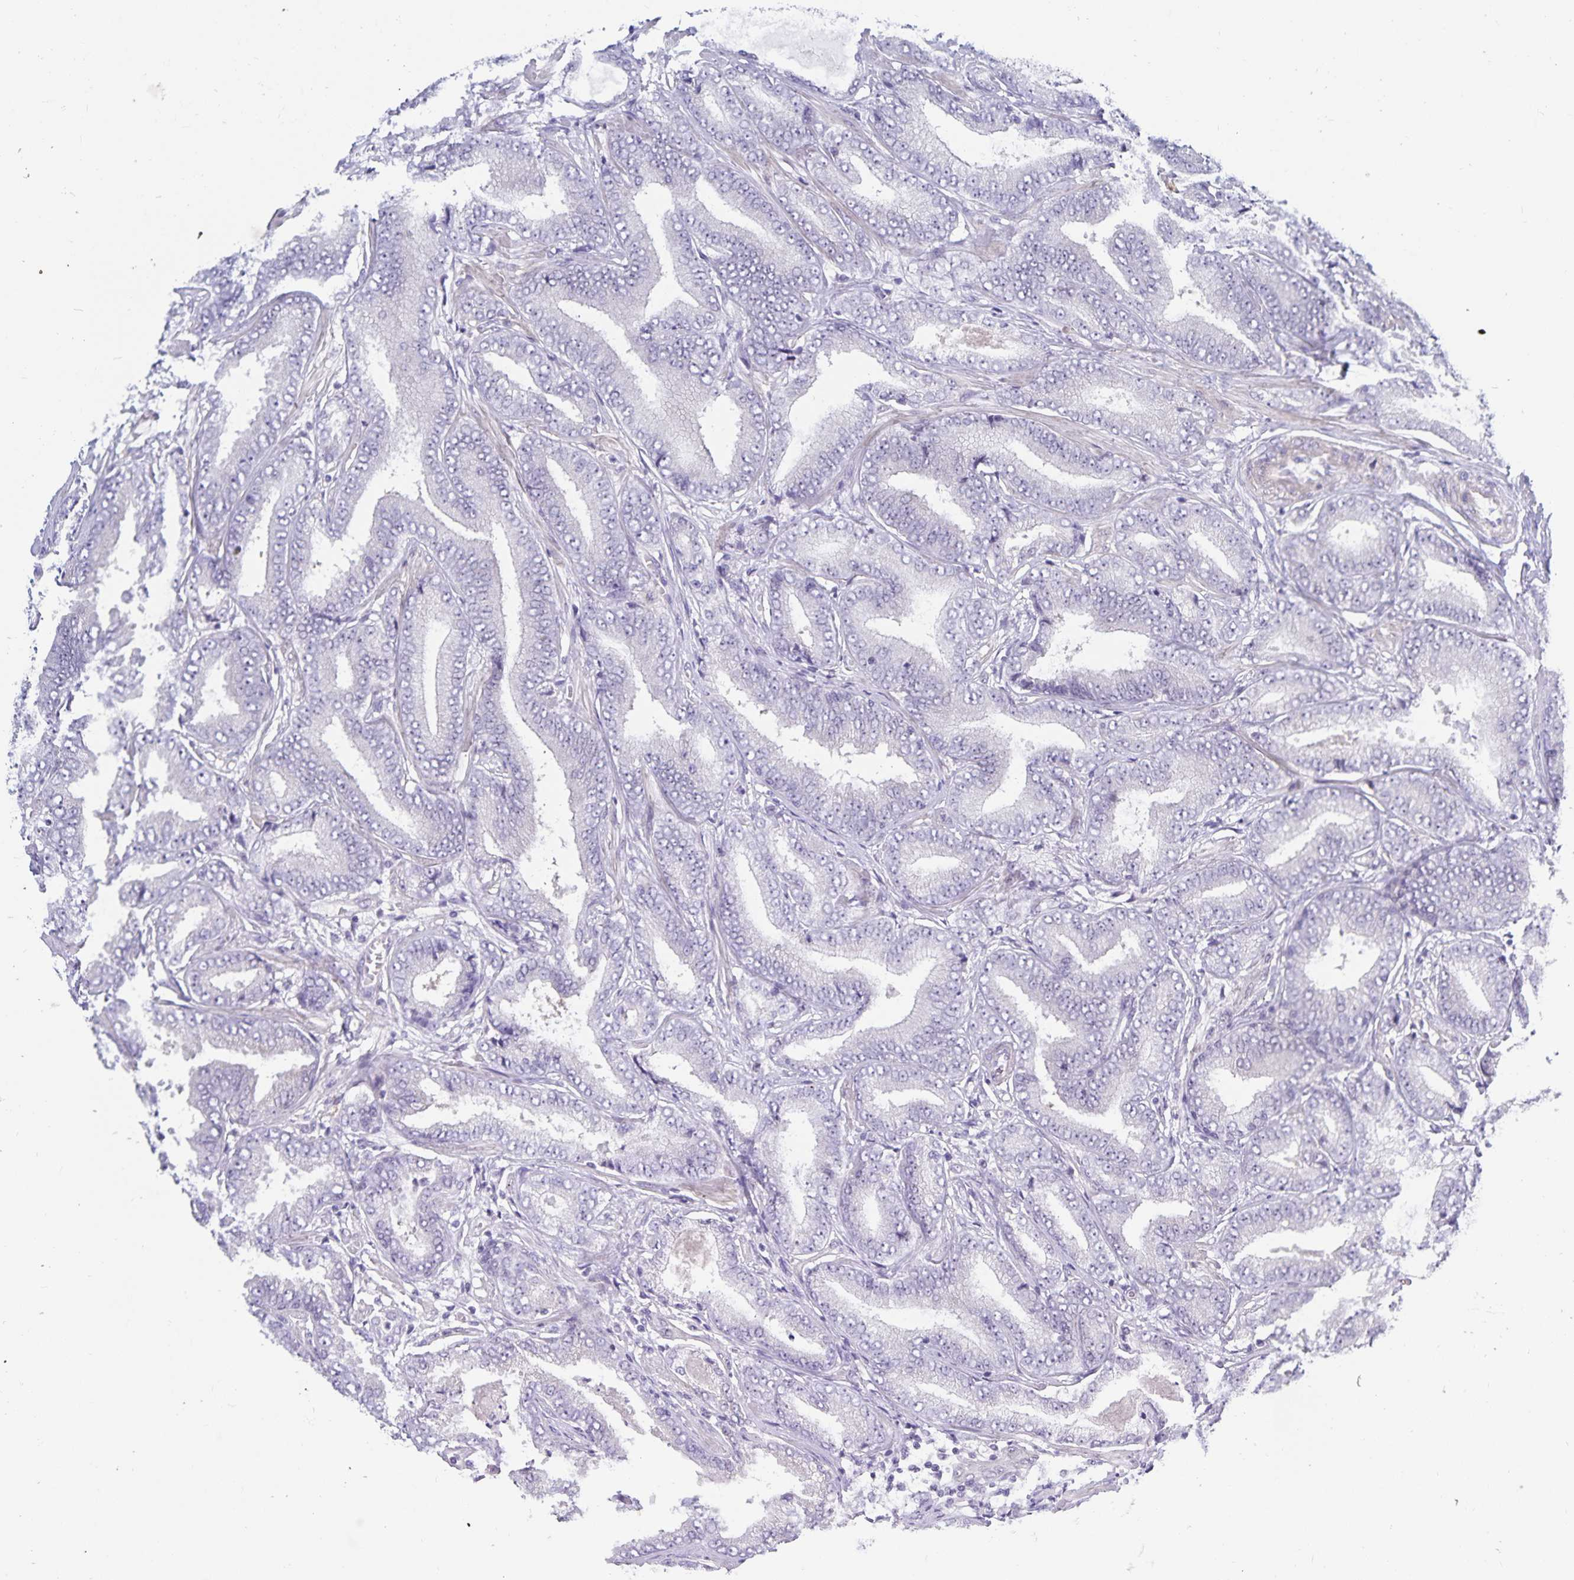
{"staining": {"intensity": "negative", "quantity": "none", "location": "none"}, "tissue": "prostate cancer", "cell_type": "Tumor cells", "image_type": "cancer", "snomed": [{"axis": "morphology", "description": "Adenocarcinoma, Low grade"}, {"axis": "topography", "description": "Prostate"}], "caption": "High magnification brightfield microscopy of prostate cancer (low-grade adenocarcinoma) stained with DAB (brown) and counterstained with hematoxylin (blue): tumor cells show no significant staining. (Stains: DAB (3,3'-diaminobenzidine) immunohistochemistry with hematoxylin counter stain, Microscopy: brightfield microscopy at high magnification).", "gene": "CDKN2B", "patient": {"sex": "male", "age": 55}}